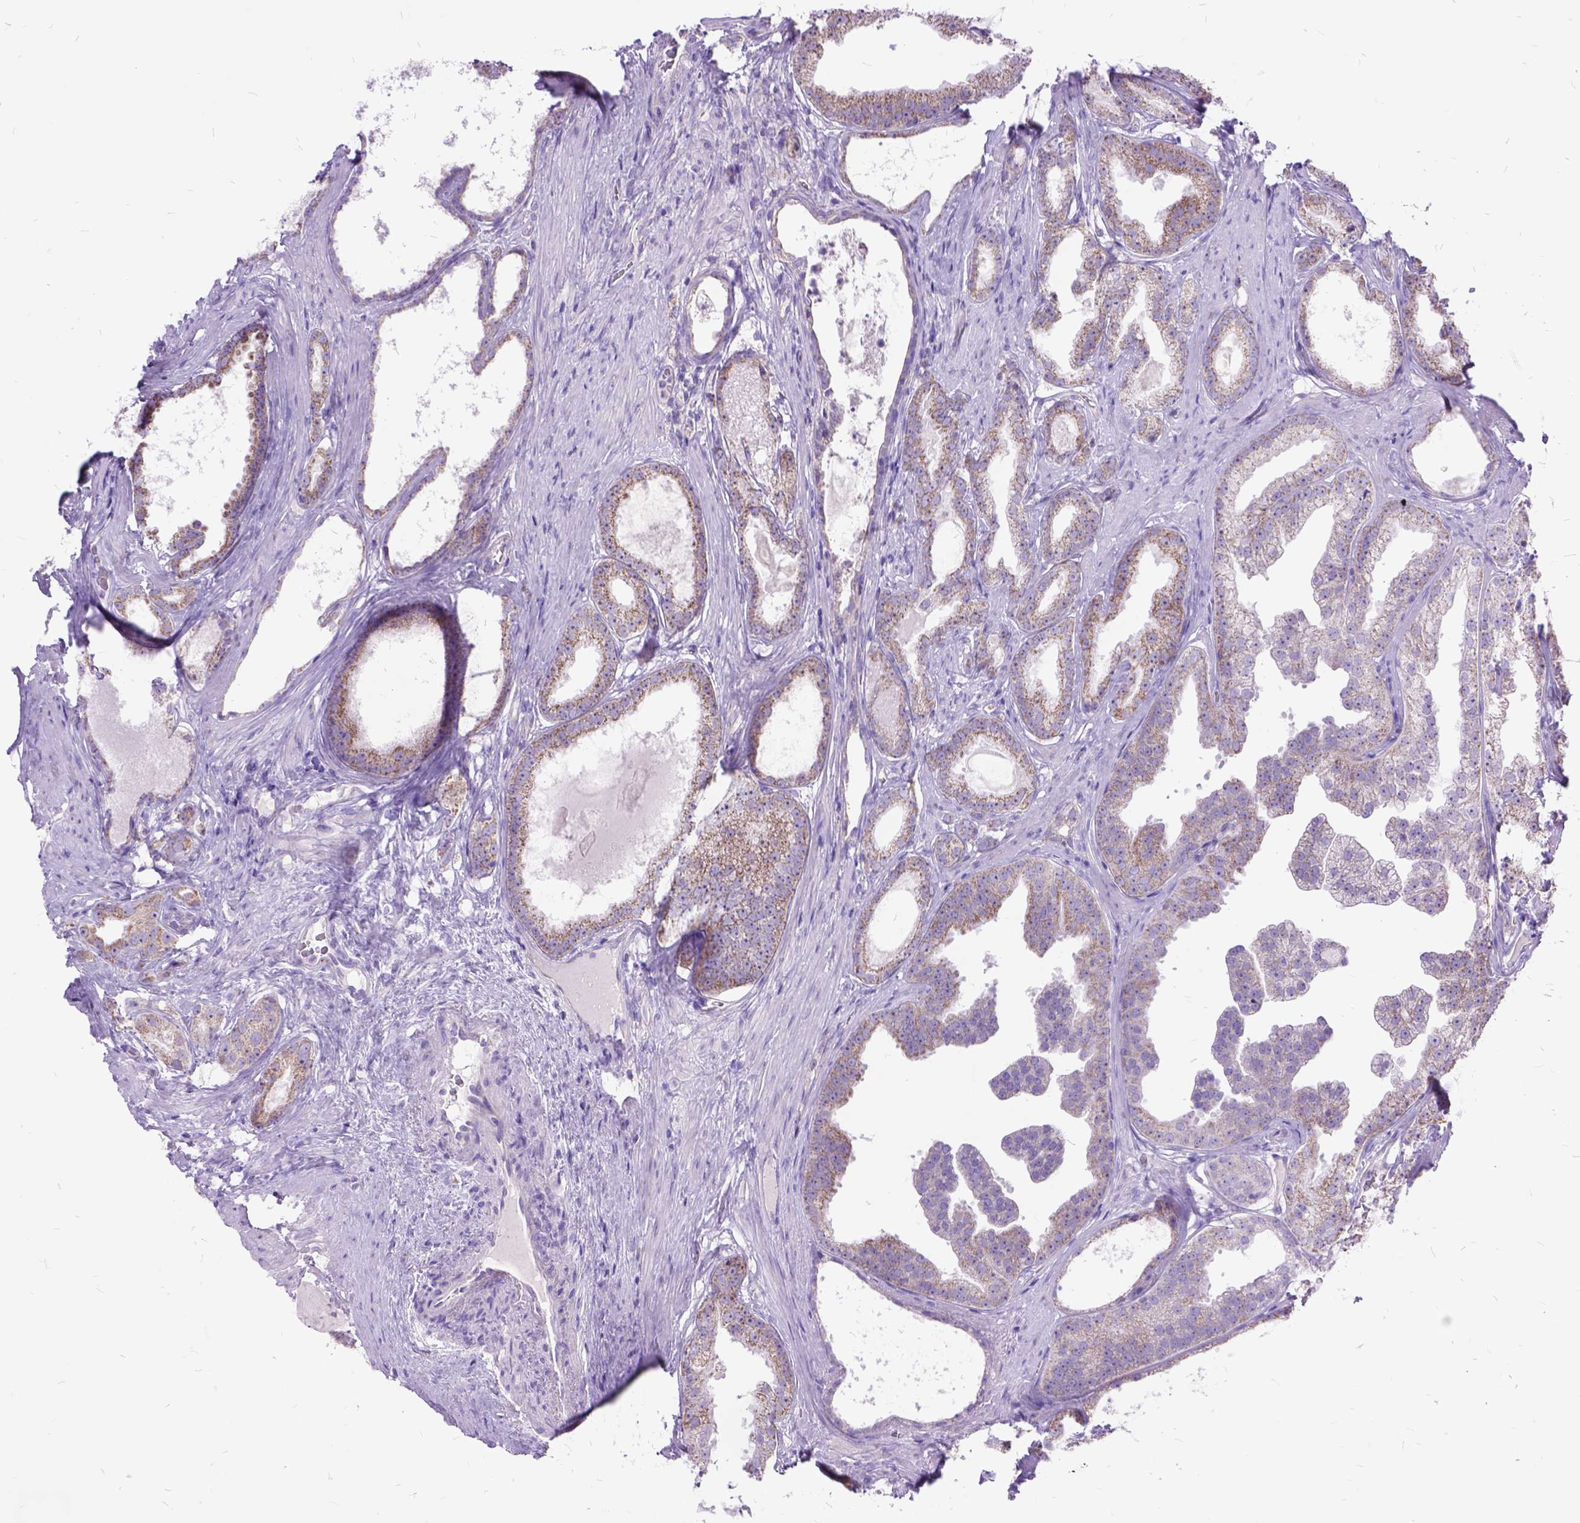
{"staining": {"intensity": "weak", "quantity": "25%-75%", "location": "cytoplasmic/membranous"}, "tissue": "prostate cancer", "cell_type": "Tumor cells", "image_type": "cancer", "snomed": [{"axis": "morphology", "description": "Adenocarcinoma, Low grade"}, {"axis": "topography", "description": "Prostate"}], "caption": "Low-grade adenocarcinoma (prostate) stained for a protein demonstrates weak cytoplasmic/membranous positivity in tumor cells.", "gene": "CTAG2", "patient": {"sex": "male", "age": 65}}